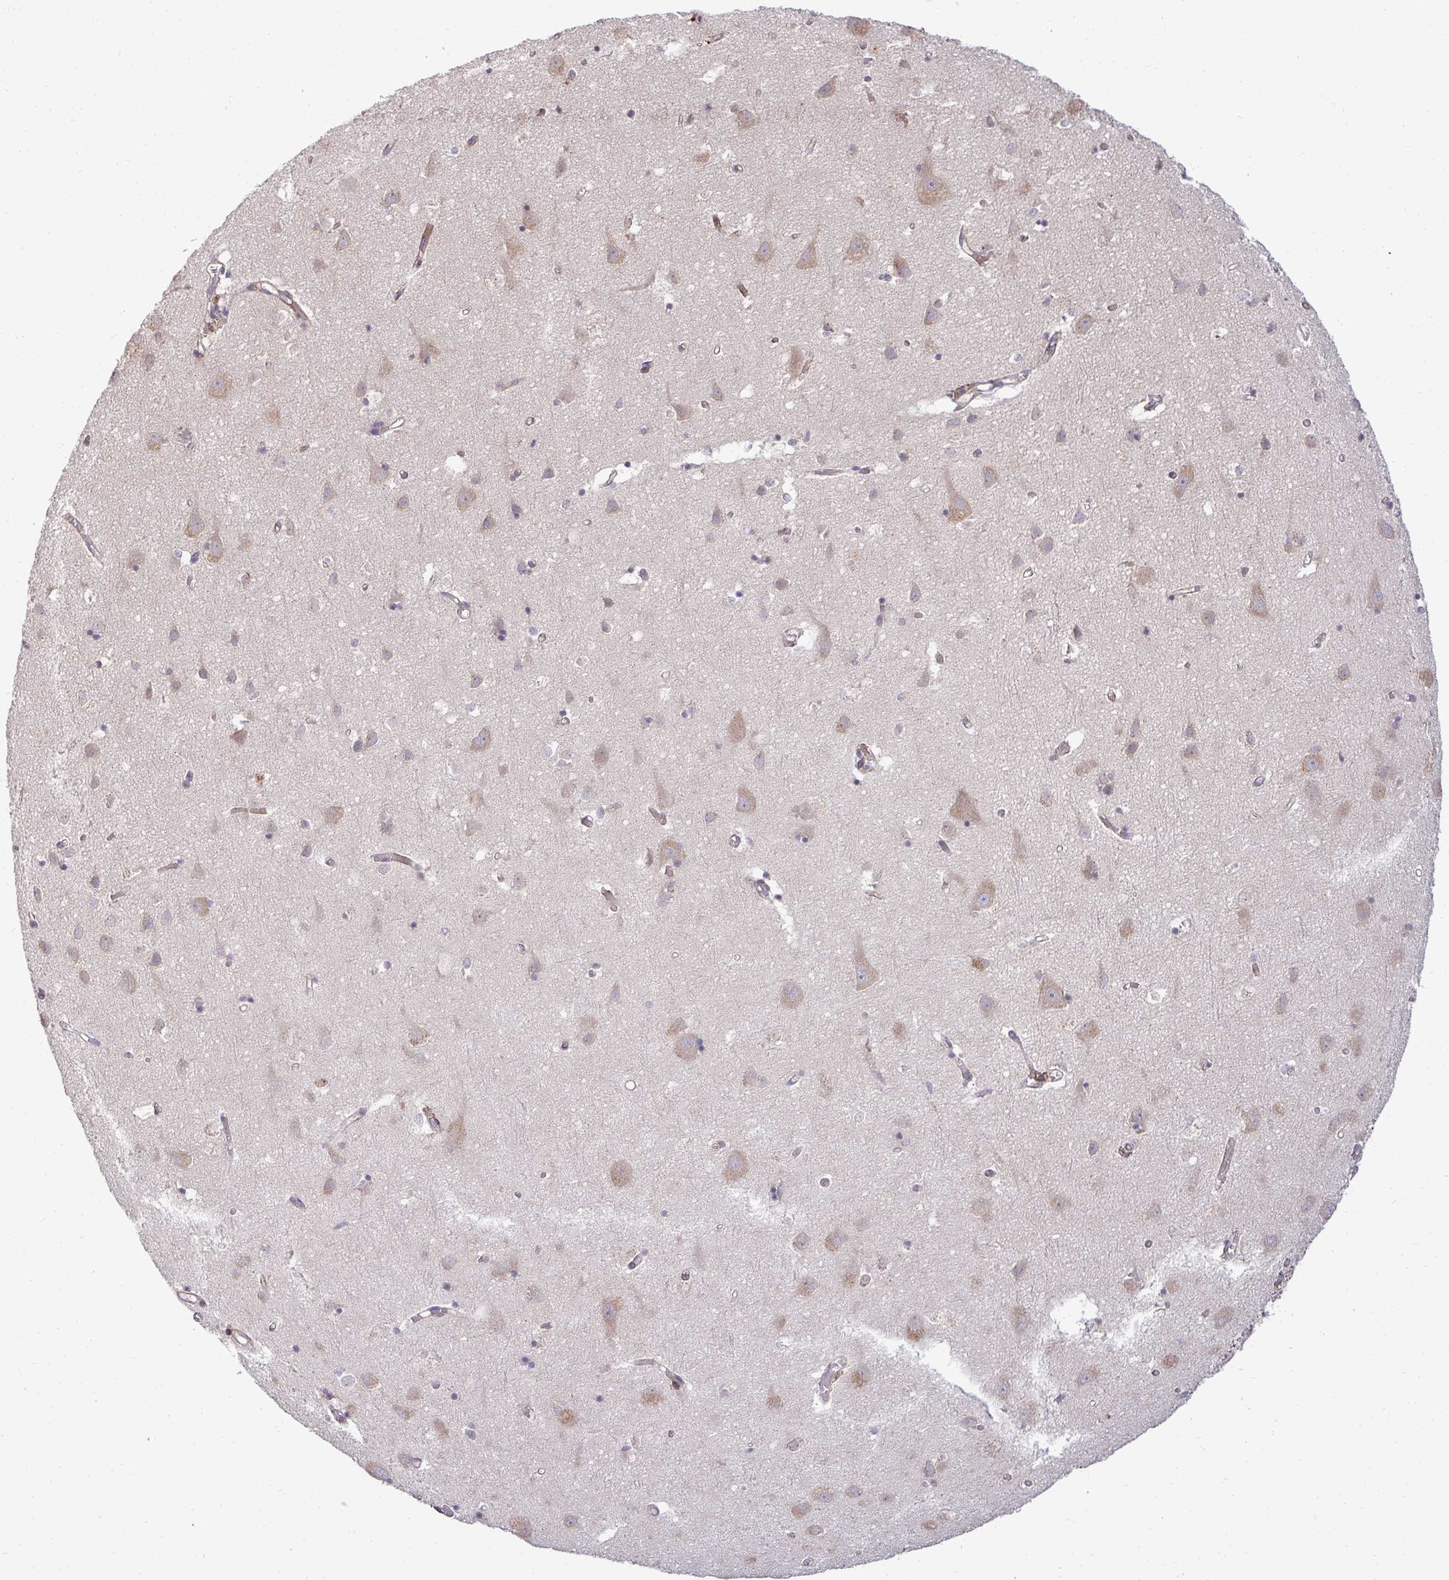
{"staining": {"intensity": "moderate", "quantity": "25%-75%", "location": "cytoplasmic/membranous"}, "tissue": "cerebral cortex", "cell_type": "Endothelial cells", "image_type": "normal", "snomed": [{"axis": "morphology", "description": "Normal tissue, NOS"}, {"axis": "topography", "description": "Cerebral cortex"}], "caption": "Immunohistochemistry (IHC) of normal human cerebral cortex reveals medium levels of moderate cytoplasmic/membranous positivity in about 25%-75% of endothelial cells.", "gene": "SH2D1B", "patient": {"sex": "male", "age": 70}}